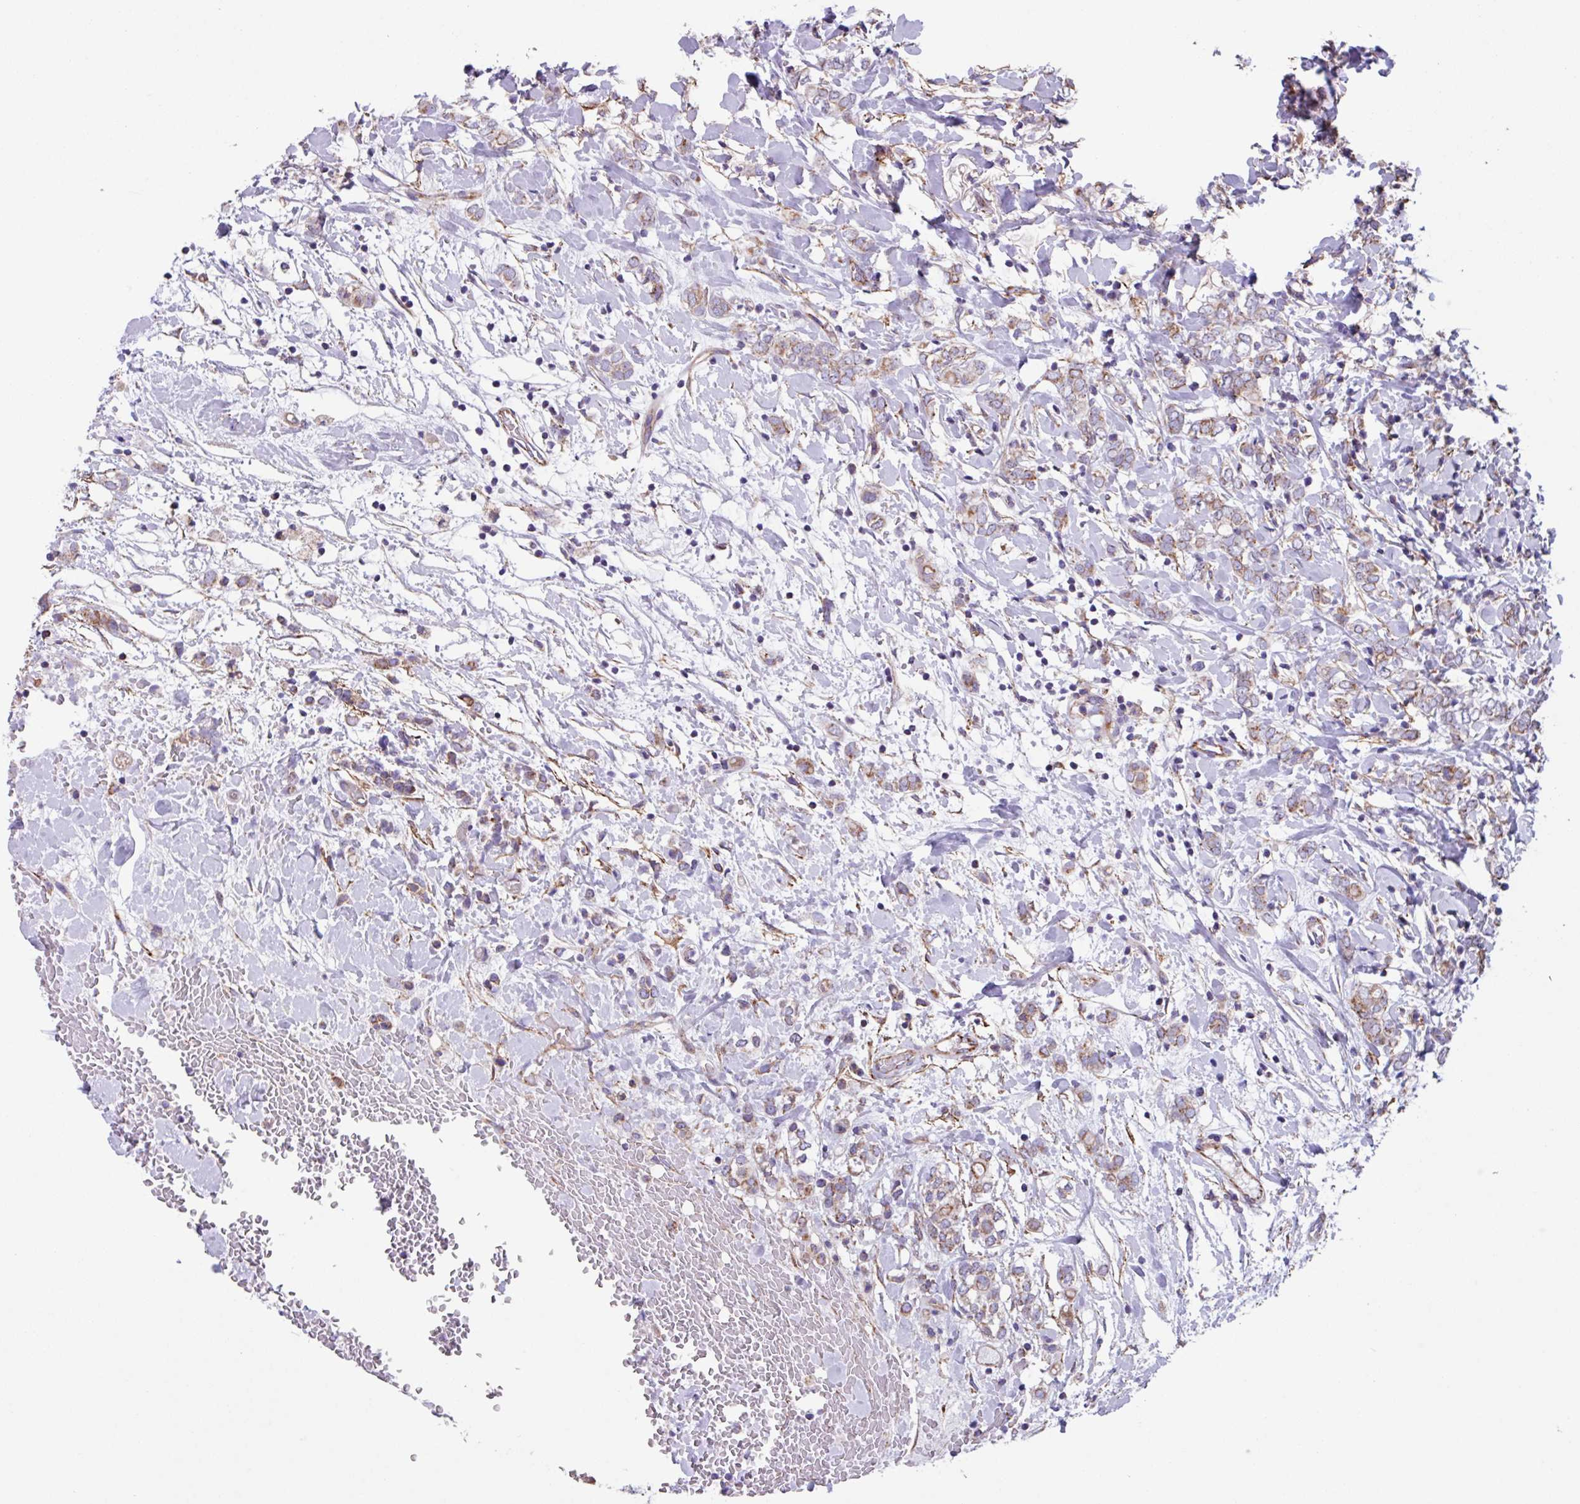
{"staining": {"intensity": "moderate", "quantity": ">75%", "location": "cytoplasmic/membranous"}, "tissue": "breast cancer", "cell_type": "Tumor cells", "image_type": "cancer", "snomed": [{"axis": "morphology", "description": "Normal tissue, NOS"}, {"axis": "morphology", "description": "Lobular carcinoma"}, {"axis": "topography", "description": "Breast"}], "caption": "A high-resolution image shows immunohistochemistry staining of breast cancer (lobular carcinoma), which exhibits moderate cytoplasmic/membranous positivity in approximately >75% of tumor cells. (Brightfield microscopy of DAB IHC at high magnification).", "gene": "OTULIN", "patient": {"sex": "female", "age": 47}}